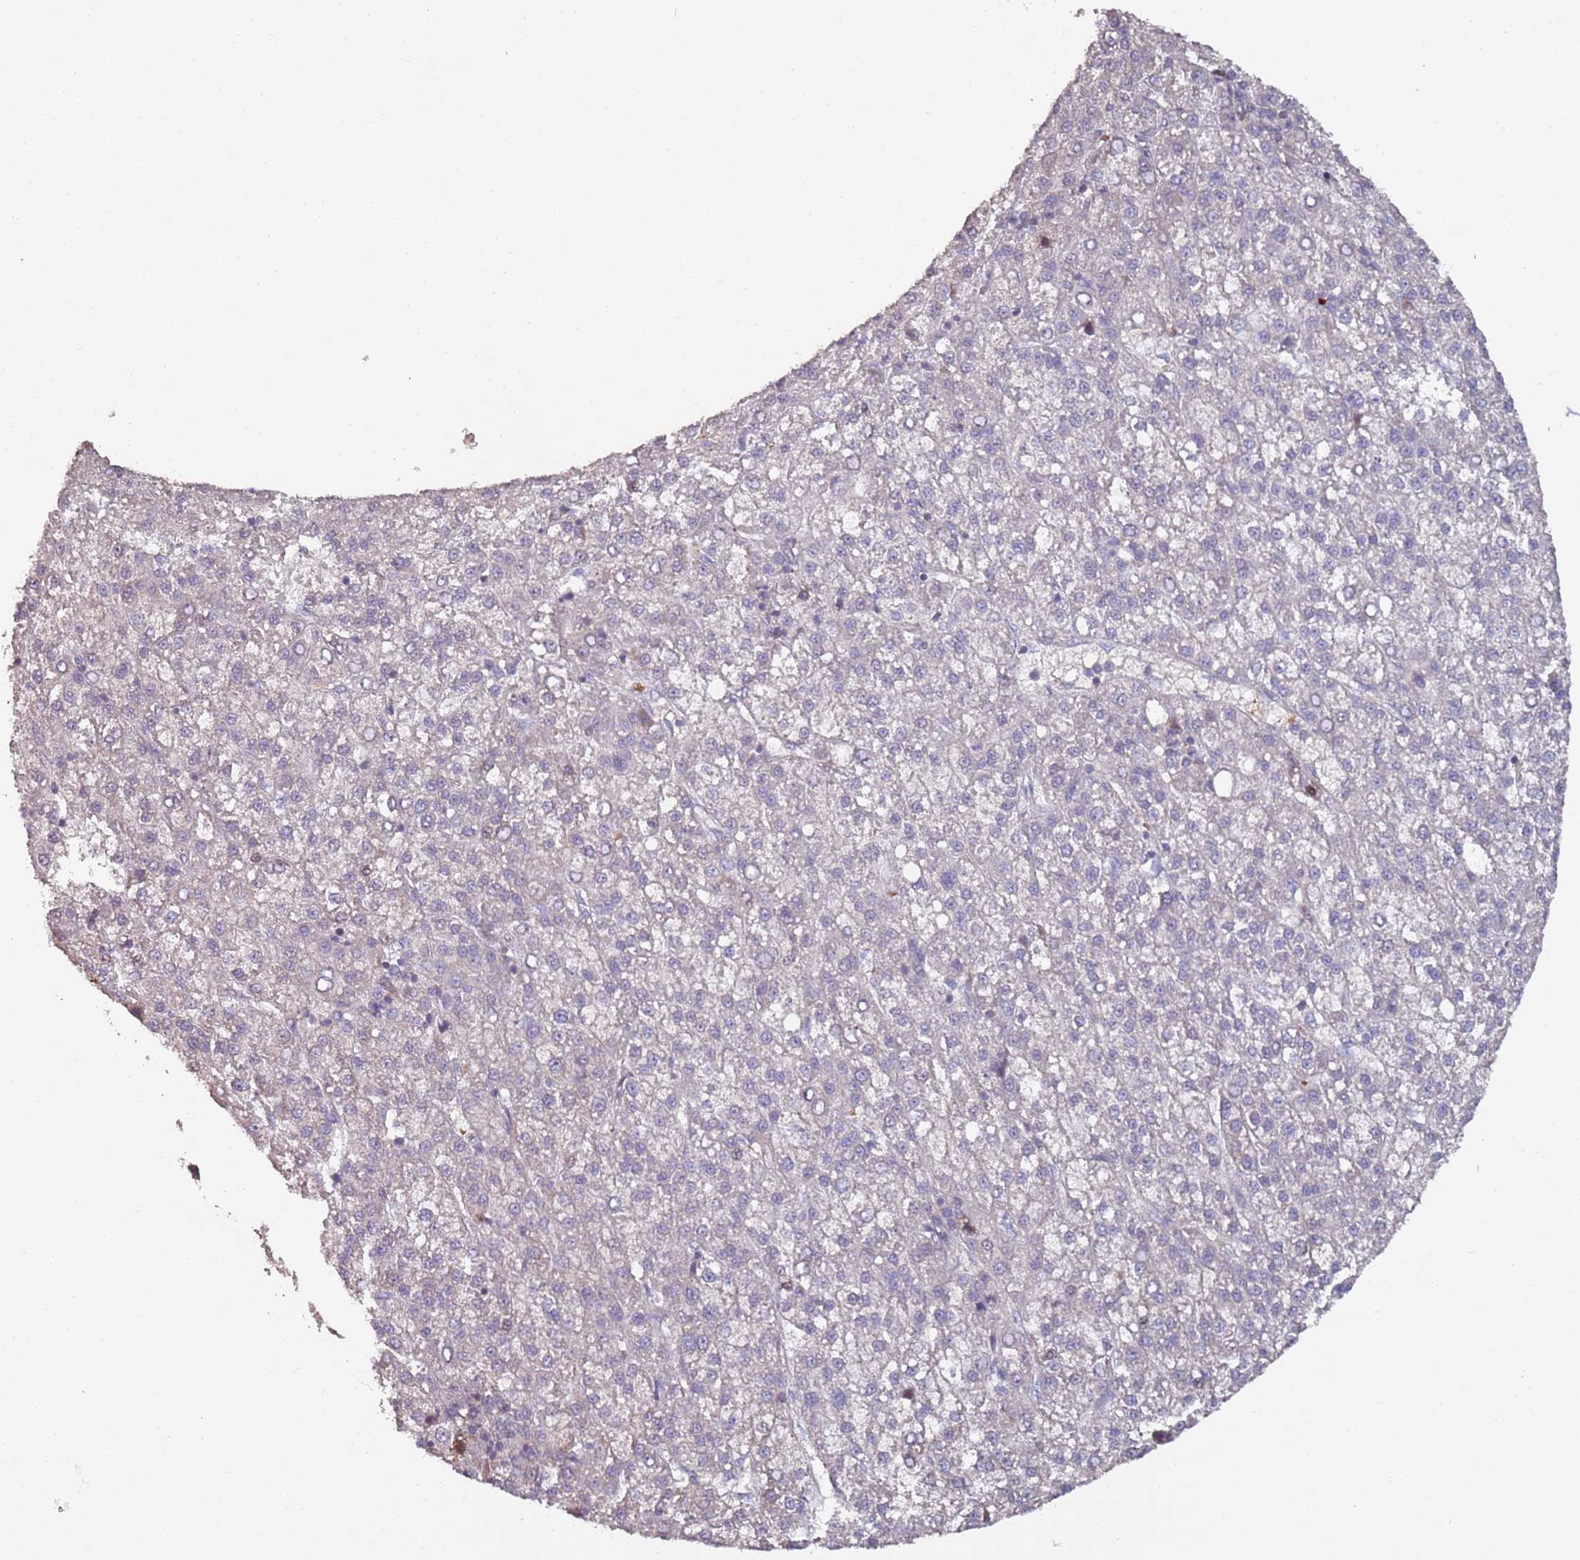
{"staining": {"intensity": "negative", "quantity": "none", "location": "none"}, "tissue": "liver cancer", "cell_type": "Tumor cells", "image_type": "cancer", "snomed": [{"axis": "morphology", "description": "Carcinoma, Hepatocellular, NOS"}, {"axis": "topography", "description": "Liver"}], "caption": "Liver hepatocellular carcinoma was stained to show a protein in brown. There is no significant staining in tumor cells.", "gene": "LACC1", "patient": {"sex": "female", "age": 58}}